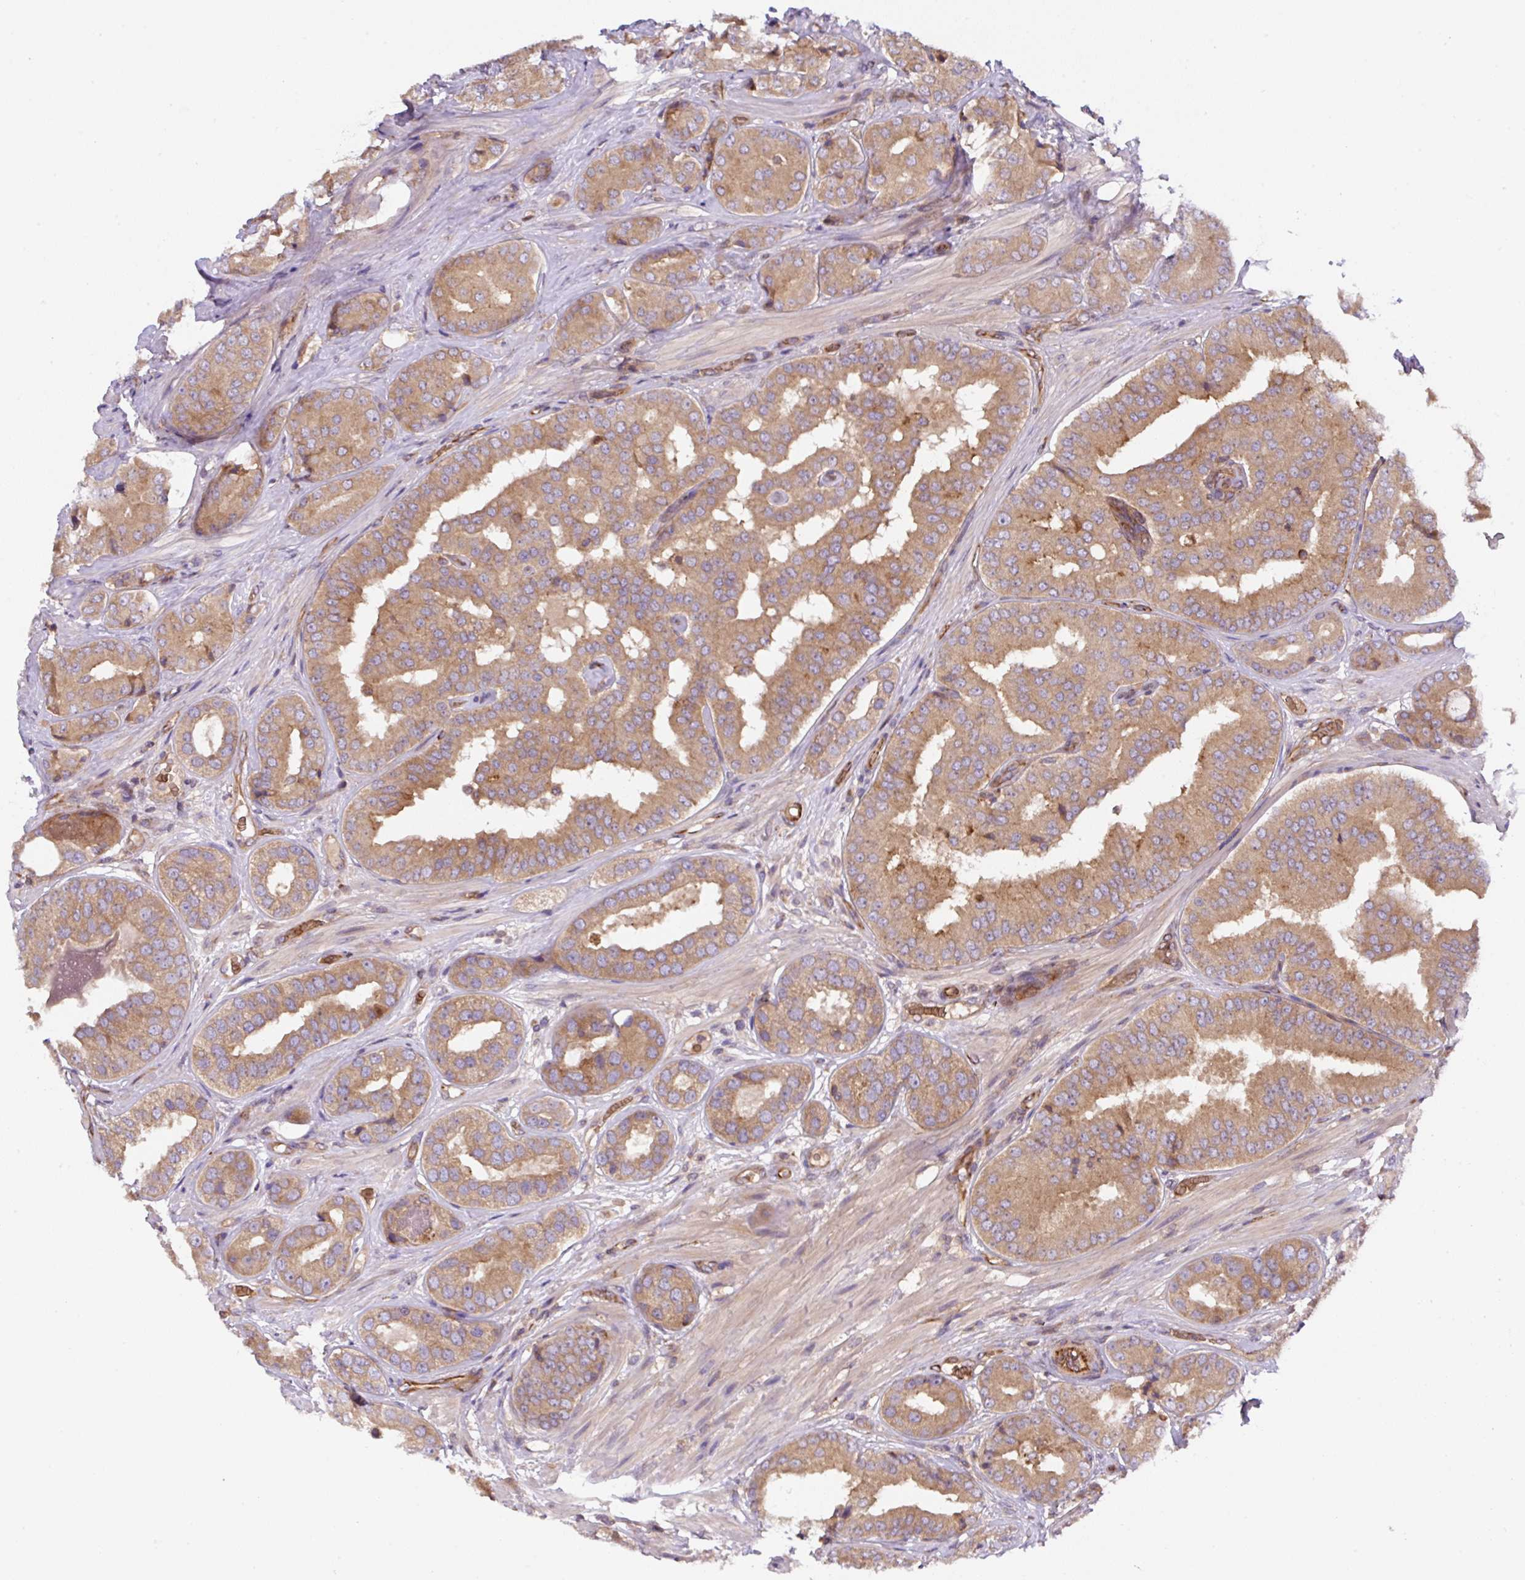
{"staining": {"intensity": "moderate", "quantity": ">75%", "location": "cytoplasmic/membranous"}, "tissue": "prostate cancer", "cell_type": "Tumor cells", "image_type": "cancer", "snomed": [{"axis": "morphology", "description": "Adenocarcinoma, High grade"}, {"axis": "topography", "description": "Prostate"}], "caption": "Brown immunohistochemical staining in human adenocarcinoma (high-grade) (prostate) demonstrates moderate cytoplasmic/membranous expression in approximately >75% of tumor cells. (DAB (3,3'-diaminobenzidine) IHC with brightfield microscopy, high magnification).", "gene": "APOBEC3D", "patient": {"sex": "male", "age": 63}}